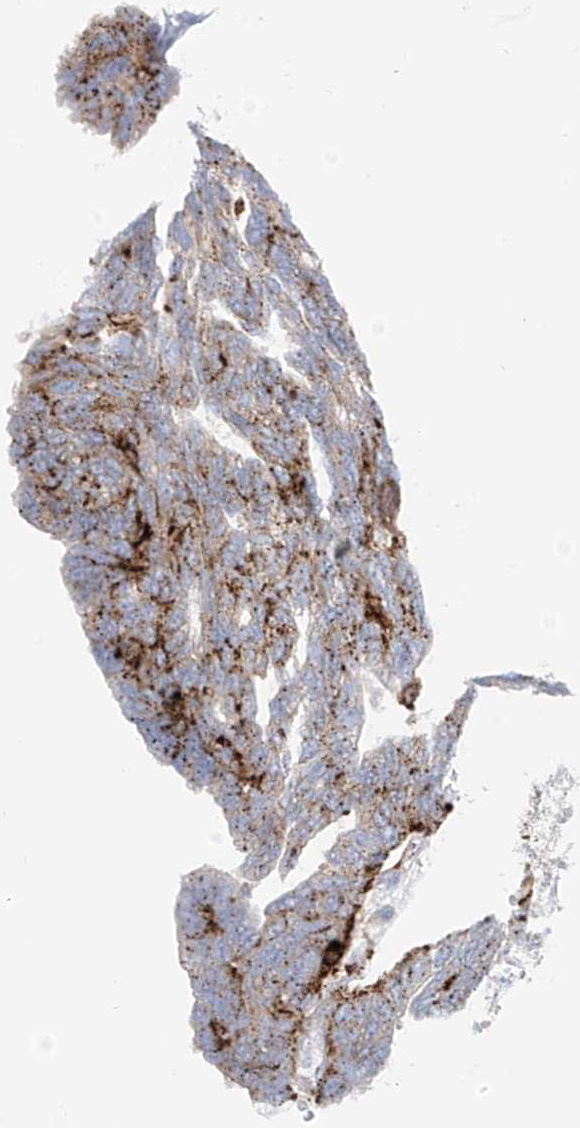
{"staining": {"intensity": "moderate", "quantity": ">75%", "location": "cytoplasmic/membranous"}, "tissue": "ovarian cancer", "cell_type": "Tumor cells", "image_type": "cancer", "snomed": [{"axis": "morphology", "description": "Cystadenocarcinoma, serous, NOS"}, {"axis": "topography", "description": "Ovary"}], "caption": "This histopathology image exhibits IHC staining of serous cystadenocarcinoma (ovarian), with medium moderate cytoplasmic/membranous staining in approximately >75% of tumor cells.", "gene": "PSPH", "patient": {"sex": "female", "age": 79}}